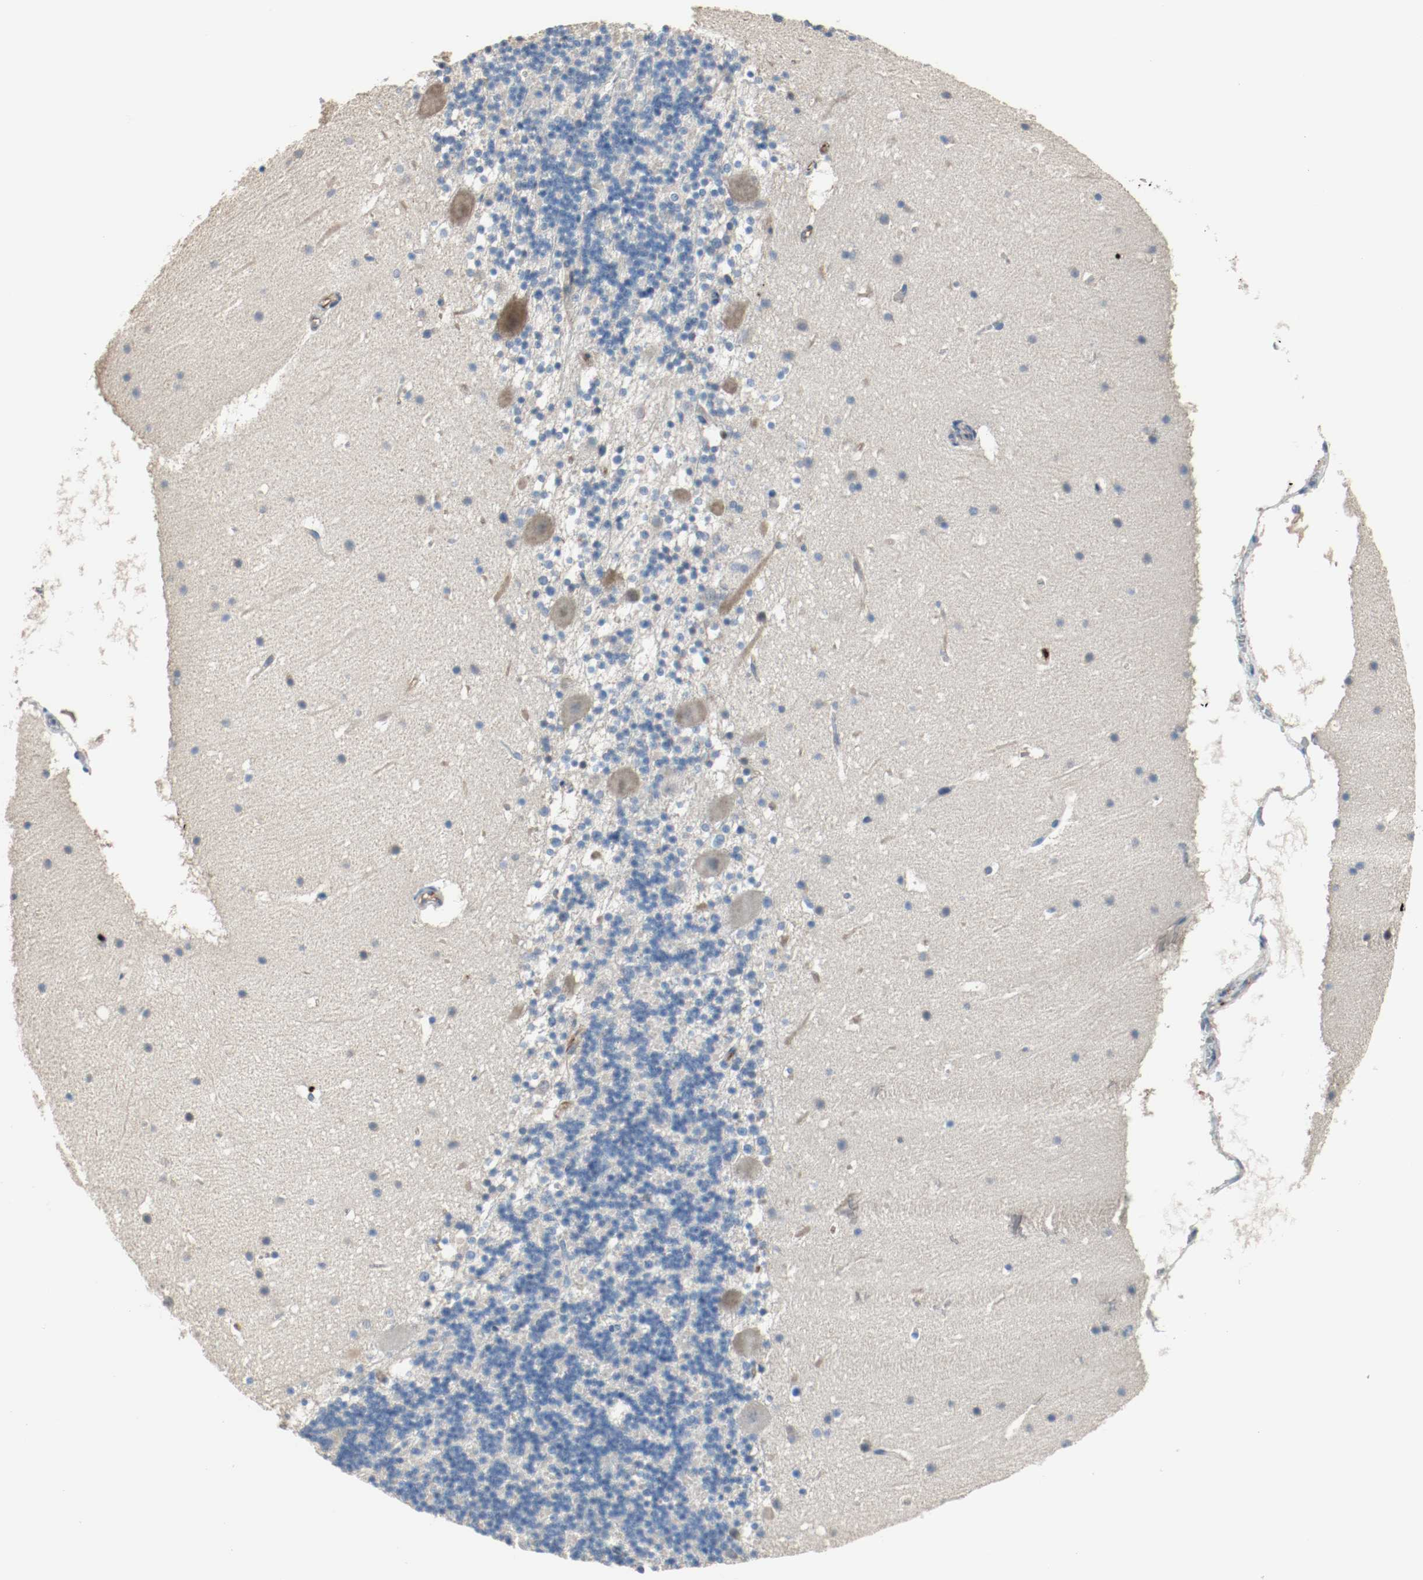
{"staining": {"intensity": "negative", "quantity": "none", "location": "none"}, "tissue": "cerebellum", "cell_type": "Cells in granular layer", "image_type": "normal", "snomed": [{"axis": "morphology", "description": "Normal tissue, NOS"}, {"axis": "topography", "description": "Cerebellum"}], "caption": "This is an IHC histopathology image of benign human cerebellum. There is no staining in cells in granular layer.", "gene": "BLK", "patient": {"sex": "male", "age": 45}}